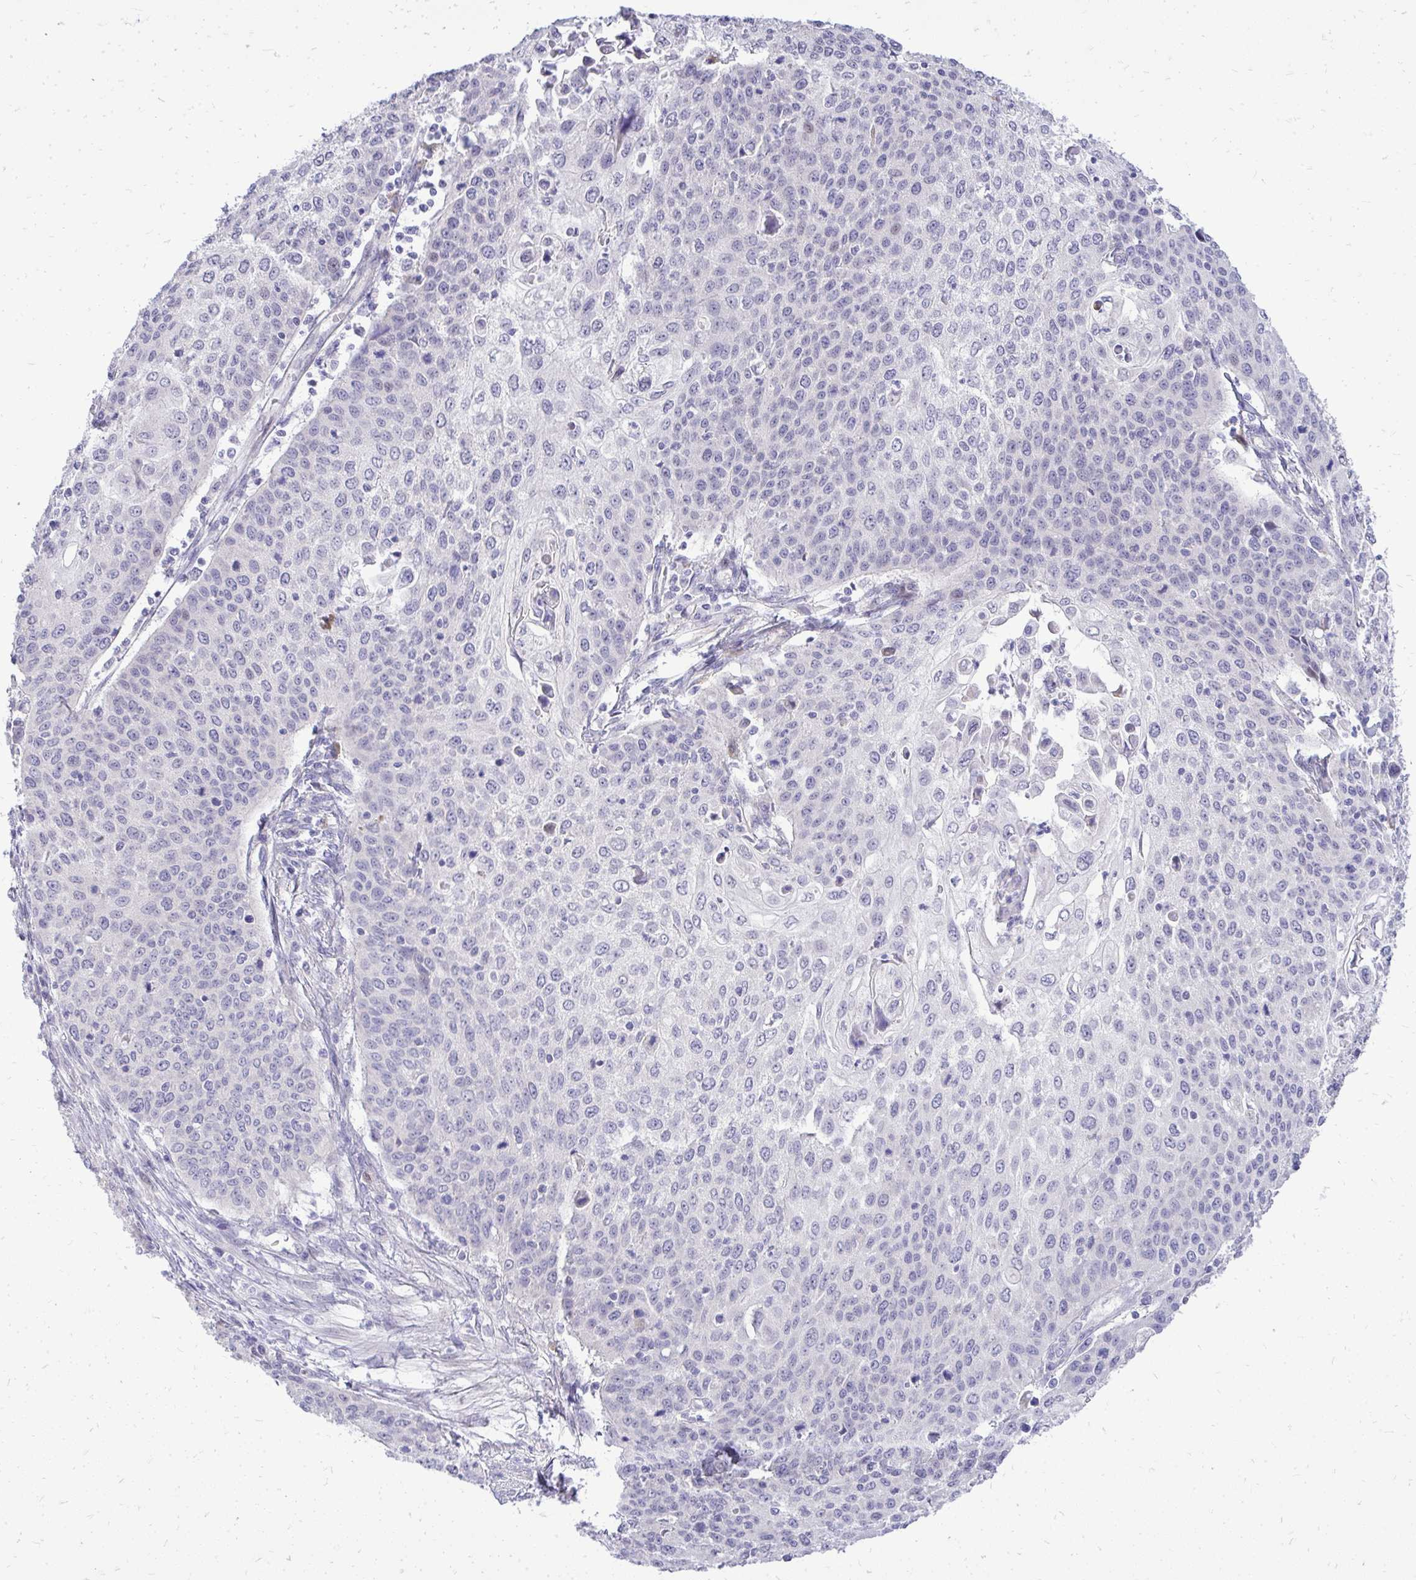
{"staining": {"intensity": "weak", "quantity": "<25%", "location": "cytoplasmic/membranous,nuclear"}, "tissue": "cervical cancer", "cell_type": "Tumor cells", "image_type": "cancer", "snomed": [{"axis": "morphology", "description": "Squamous cell carcinoma, NOS"}, {"axis": "topography", "description": "Cervix"}], "caption": "The immunohistochemistry (IHC) micrograph has no significant positivity in tumor cells of cervical squamous cell carcinoma tissue.", "gene": "OR8D1", "patient": {"sex": "female", "age": 65}}